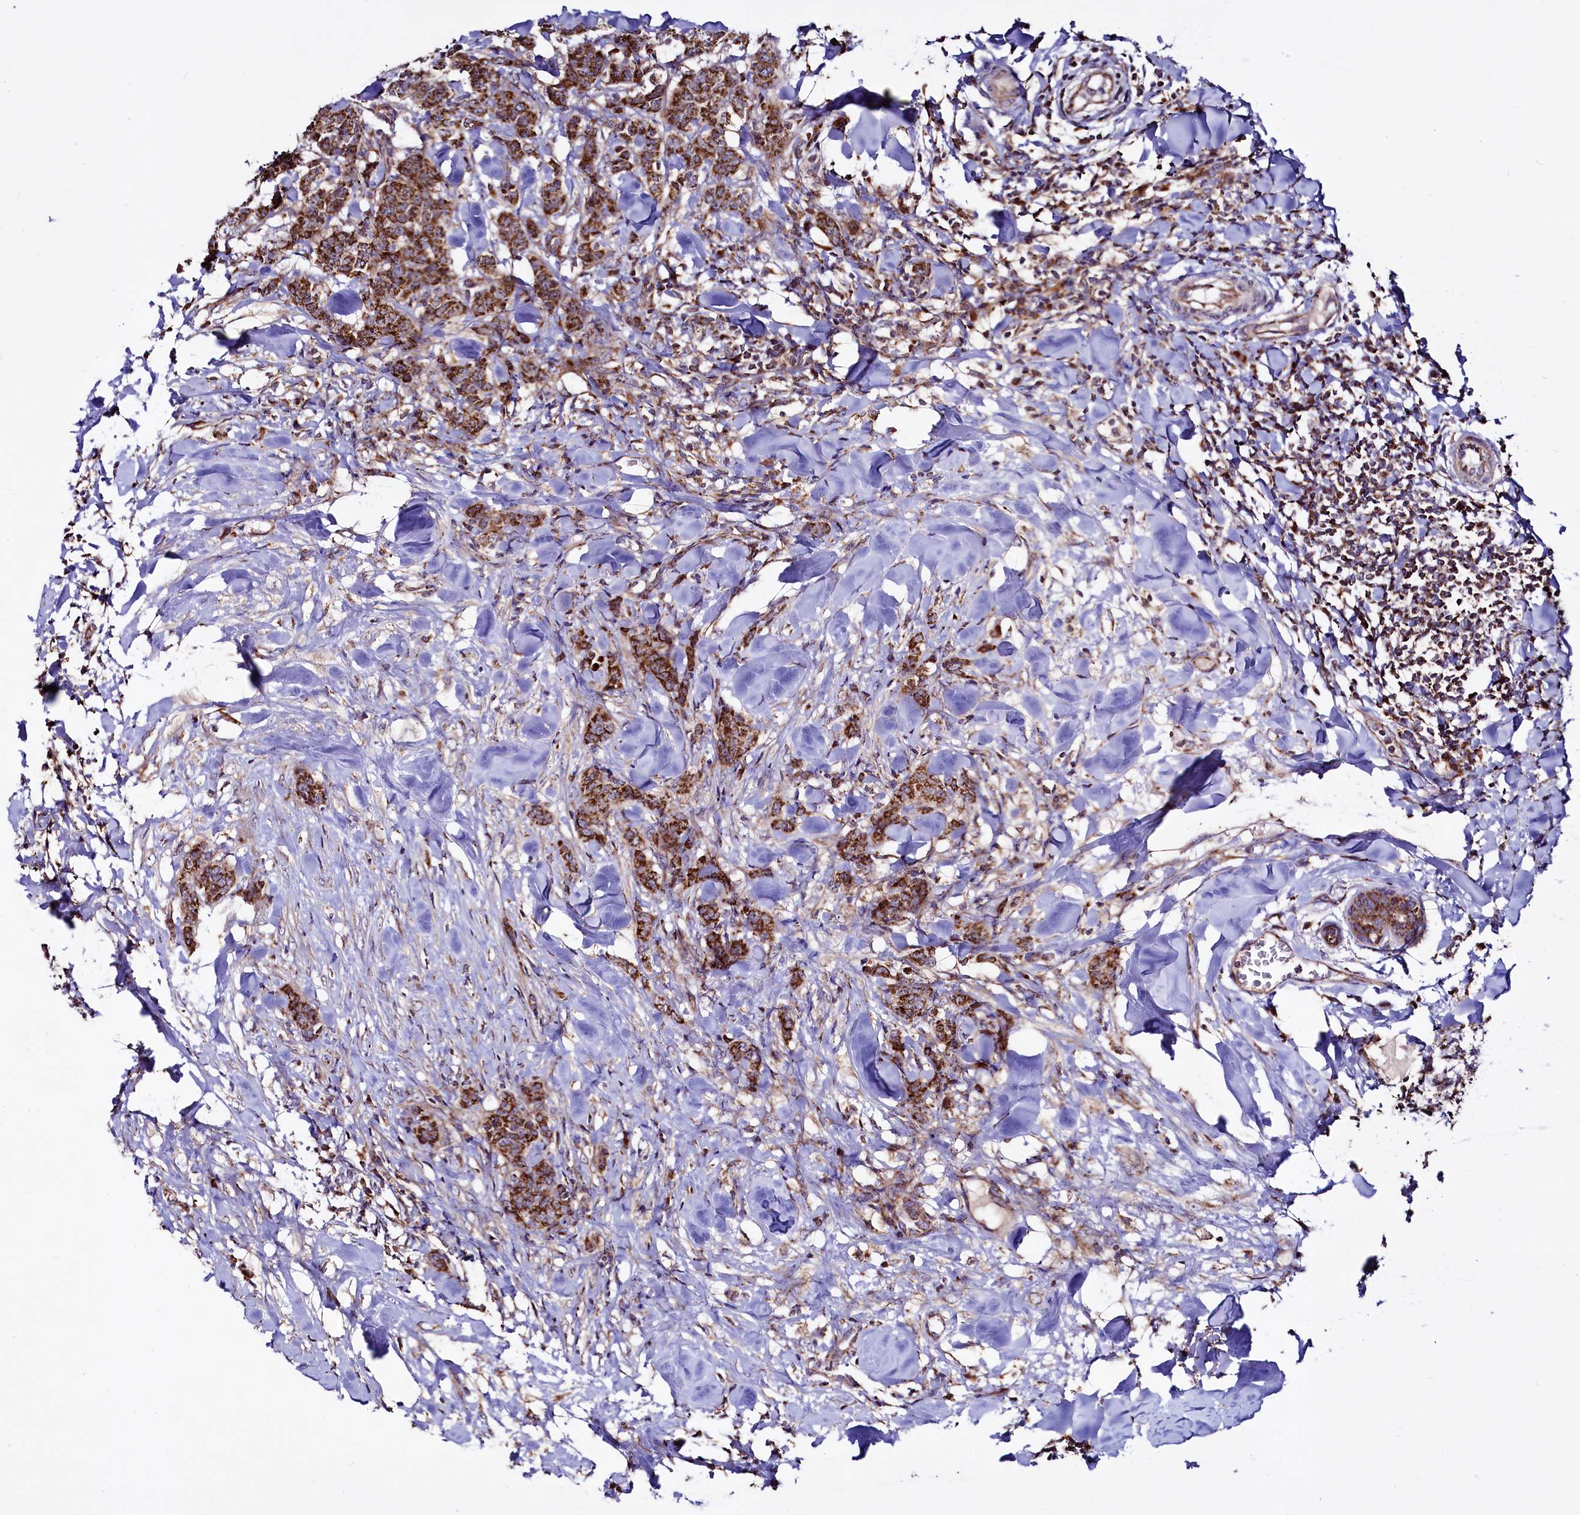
{"staining": {"intensity": "strong", "quantity": ">75%", "location": "cytoplasmic/membranous"}, "tissue": "breast cancer", "cell_type": "Tumor cells", "image_type": "cancer", "snomed": [{"axis": "morphology", "description": "Duct carcinoma"}, {"axis": "topography", "description": "Breast"}], "caption": "Immunohistochemistry (DAB) staining of human breast cancer (intraductal carcinoma) displays strong cytoplasmic/membranous protein expression in about >75% of tumor cells.", "gene": "STARD5", "patient": {"sex": "female", "age": 40}}